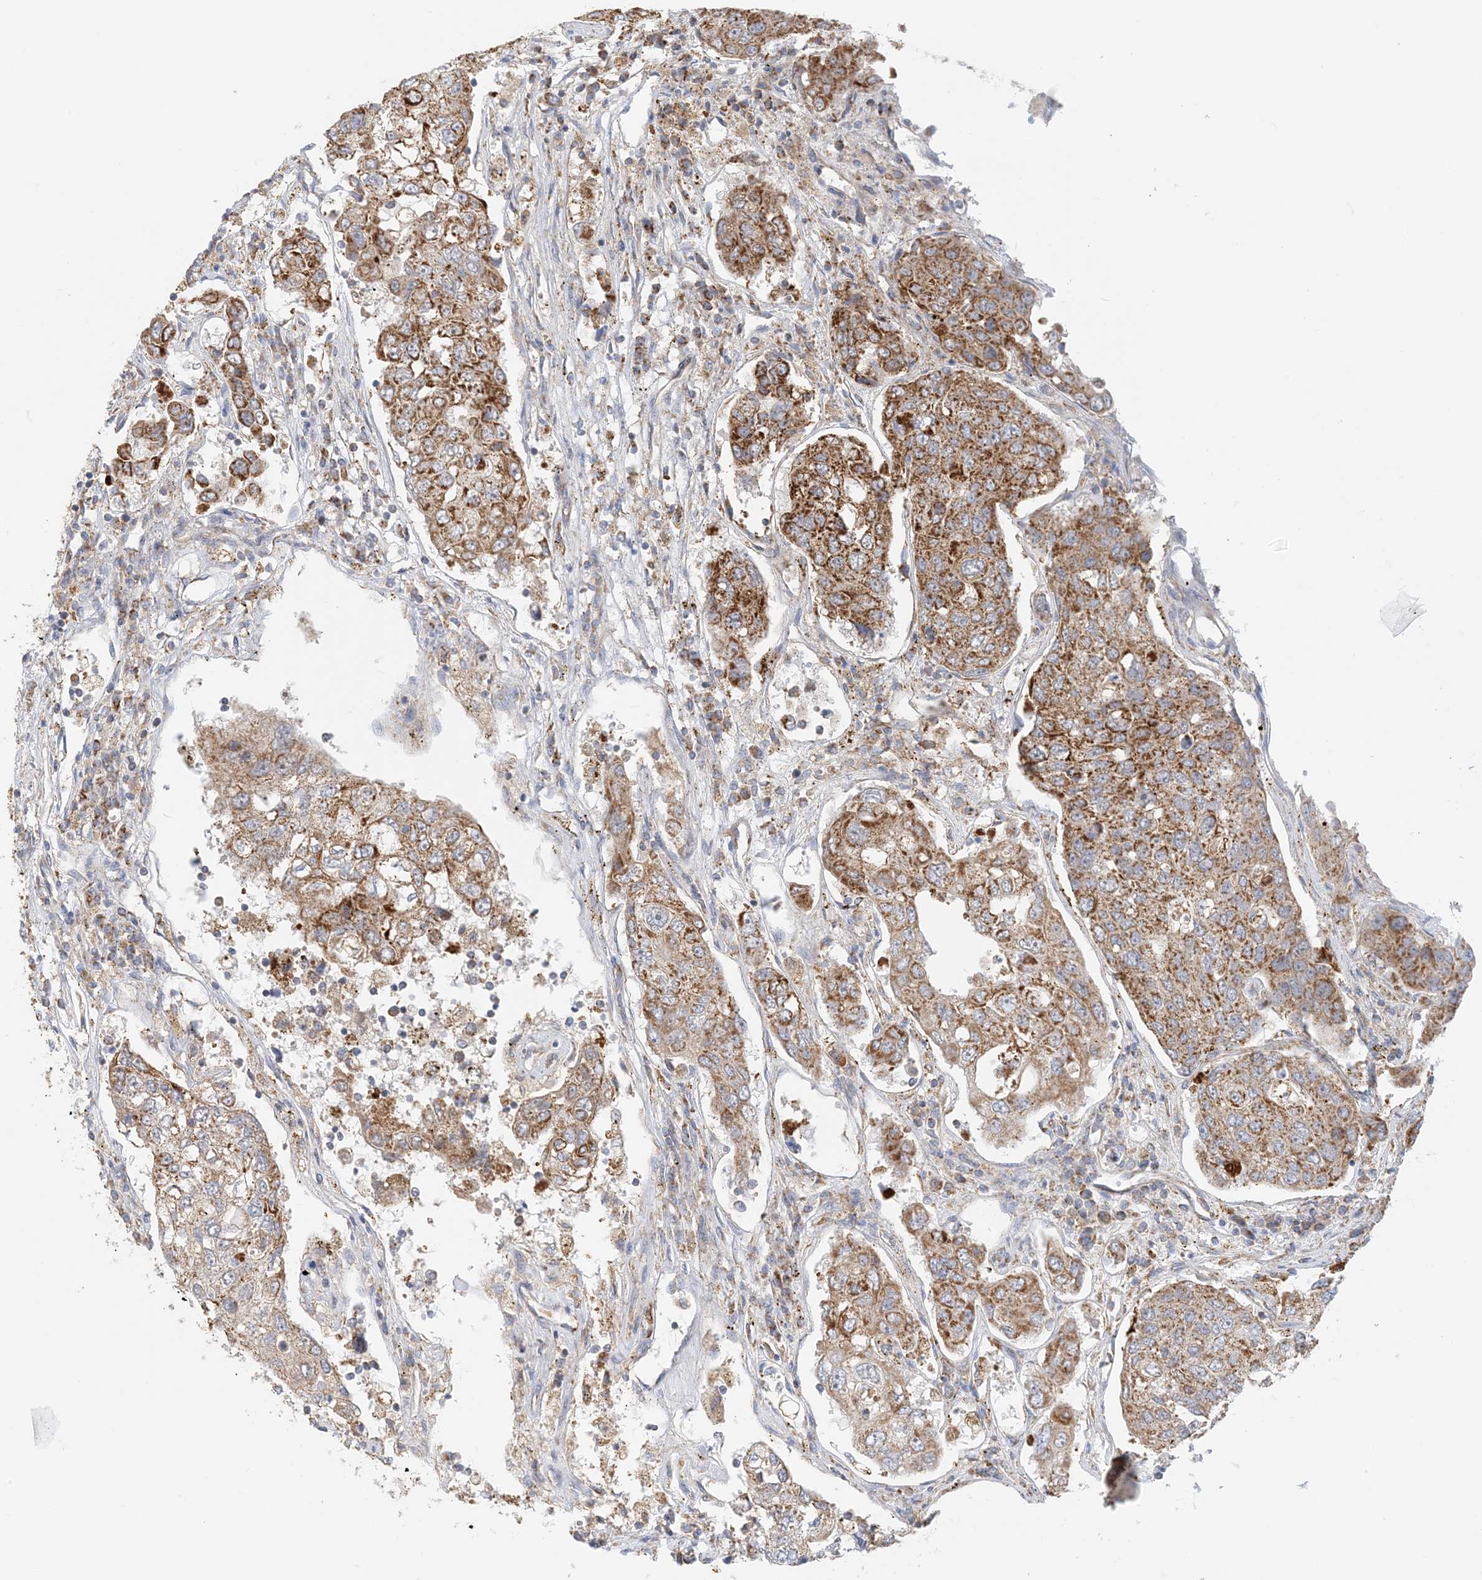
{"staining": {"intensity": "moderate", "quantity": ">75%", "location": "cytoplasmic/membranous"}, "tissue": "urothelial cancer", "cell_type": "Tumor cells", "image_type": "cancer", "snomed": [{"axis": "morphology", "description": "Urothelial carcinoma, High grade"}, {"axis": "topography", "description": "Lymph node"}, {"axis": "topography", "description": "Urinary bladder"}], "caption": "Urothelial carcinoma (high-grade) stained with DAB (3,3'-diaminobenzidine) immunohistochemistry (IHC) displays medium levels of moderate cytoplasmic/membranous expression in approximately >75% of tumor cells. Using DAB (3,3'-diaminobenzidine) (brown) and hematoxylin (blue) stains, captured at high magnification using brightfield microscopy.", "gene": "COA3", "patient": {"sex": "male", "age": 51}}